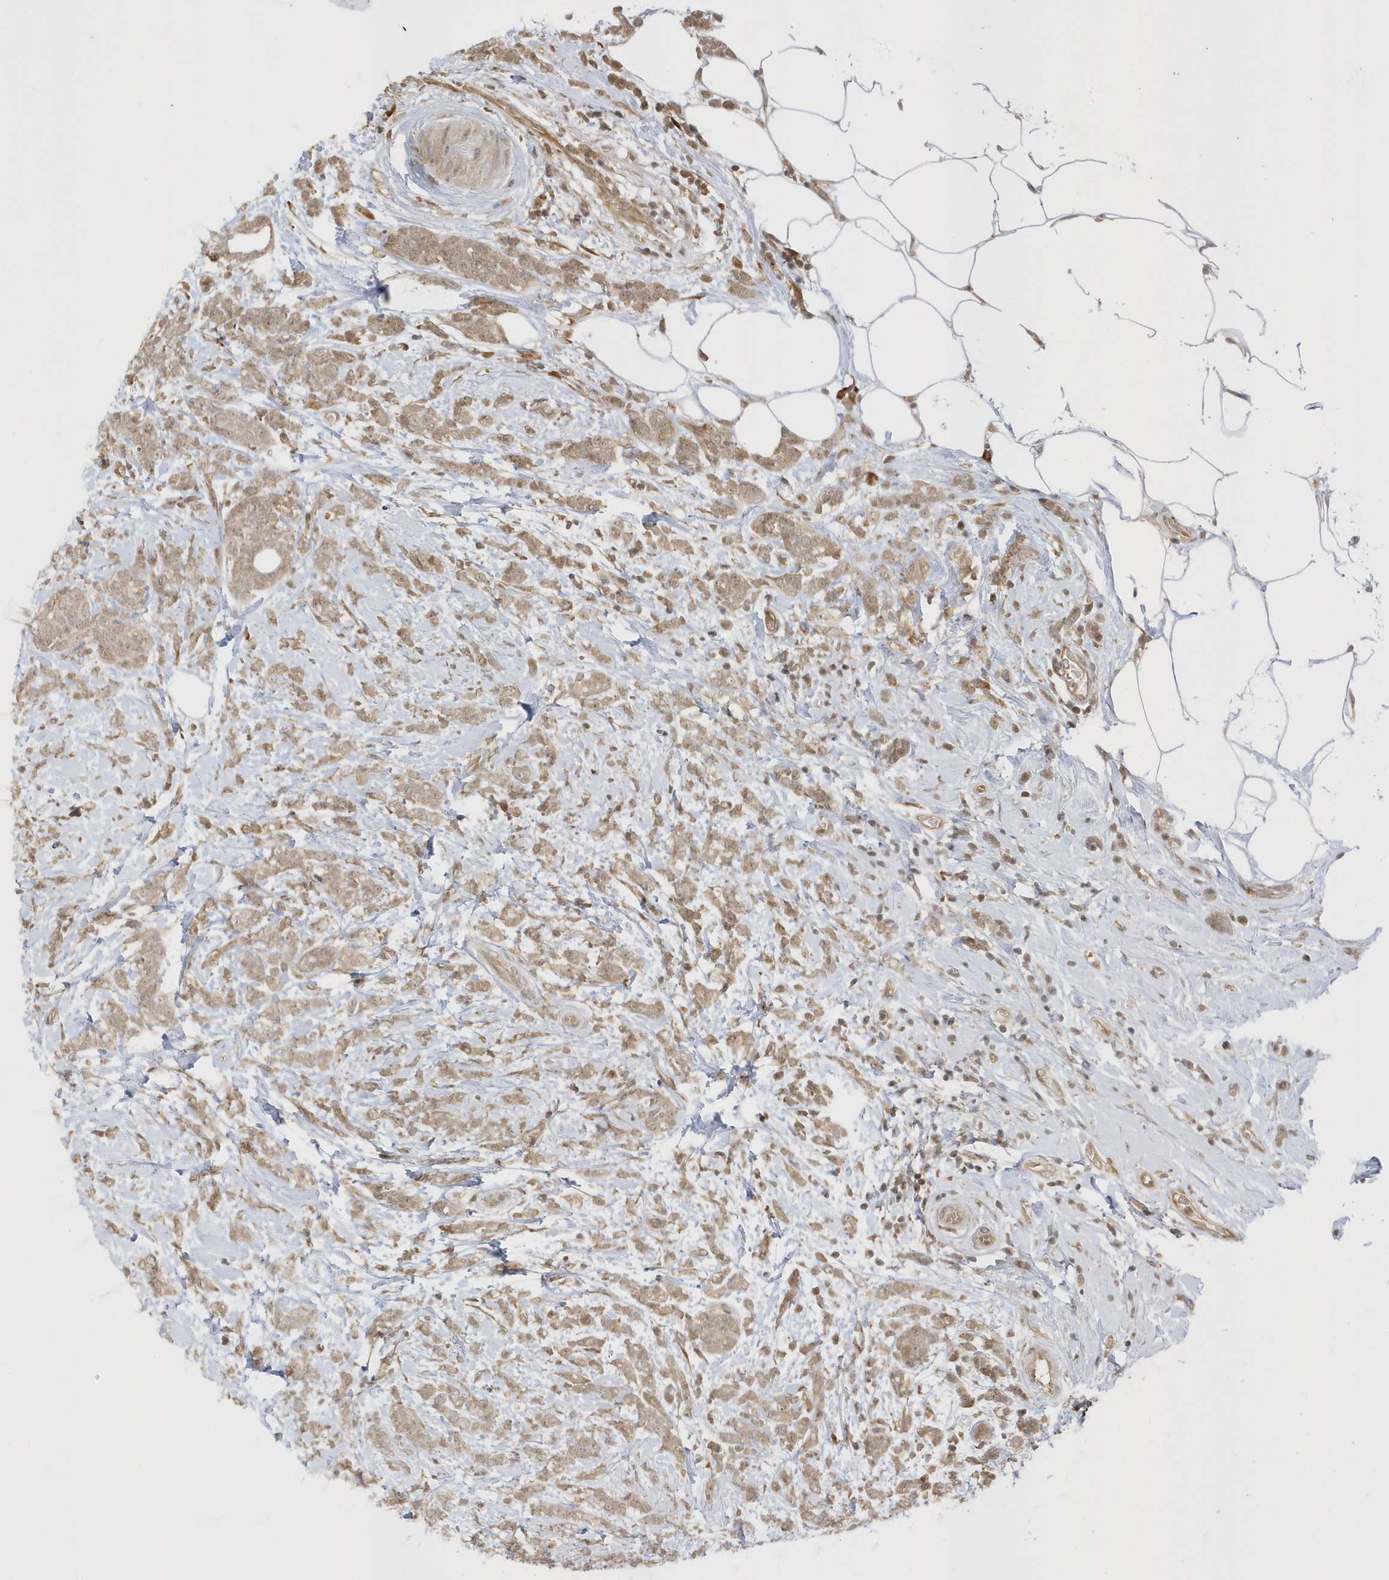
{"staining": {"intensity": "moderate", "quantity": ">75%", "location": "cytoplasmic/membranous,nuclear"}, "tissue": "breast cancer", "cell_type": "Tumor cells", "image_type": "cancer", "snomed": [{"axis": "morphology", "description": "Lobular carcinoma"}, {"axis": "topography", "description": "Breast"}], "caption": "An image showing moderate cytoplasmic/membranous and nuclear expression in about >75% of tumor cells in breast cancer, as visualized by brown immunohistochemical staining.", "gene": "METTL21A", "patient": {"sex": "female", "age": 58}}